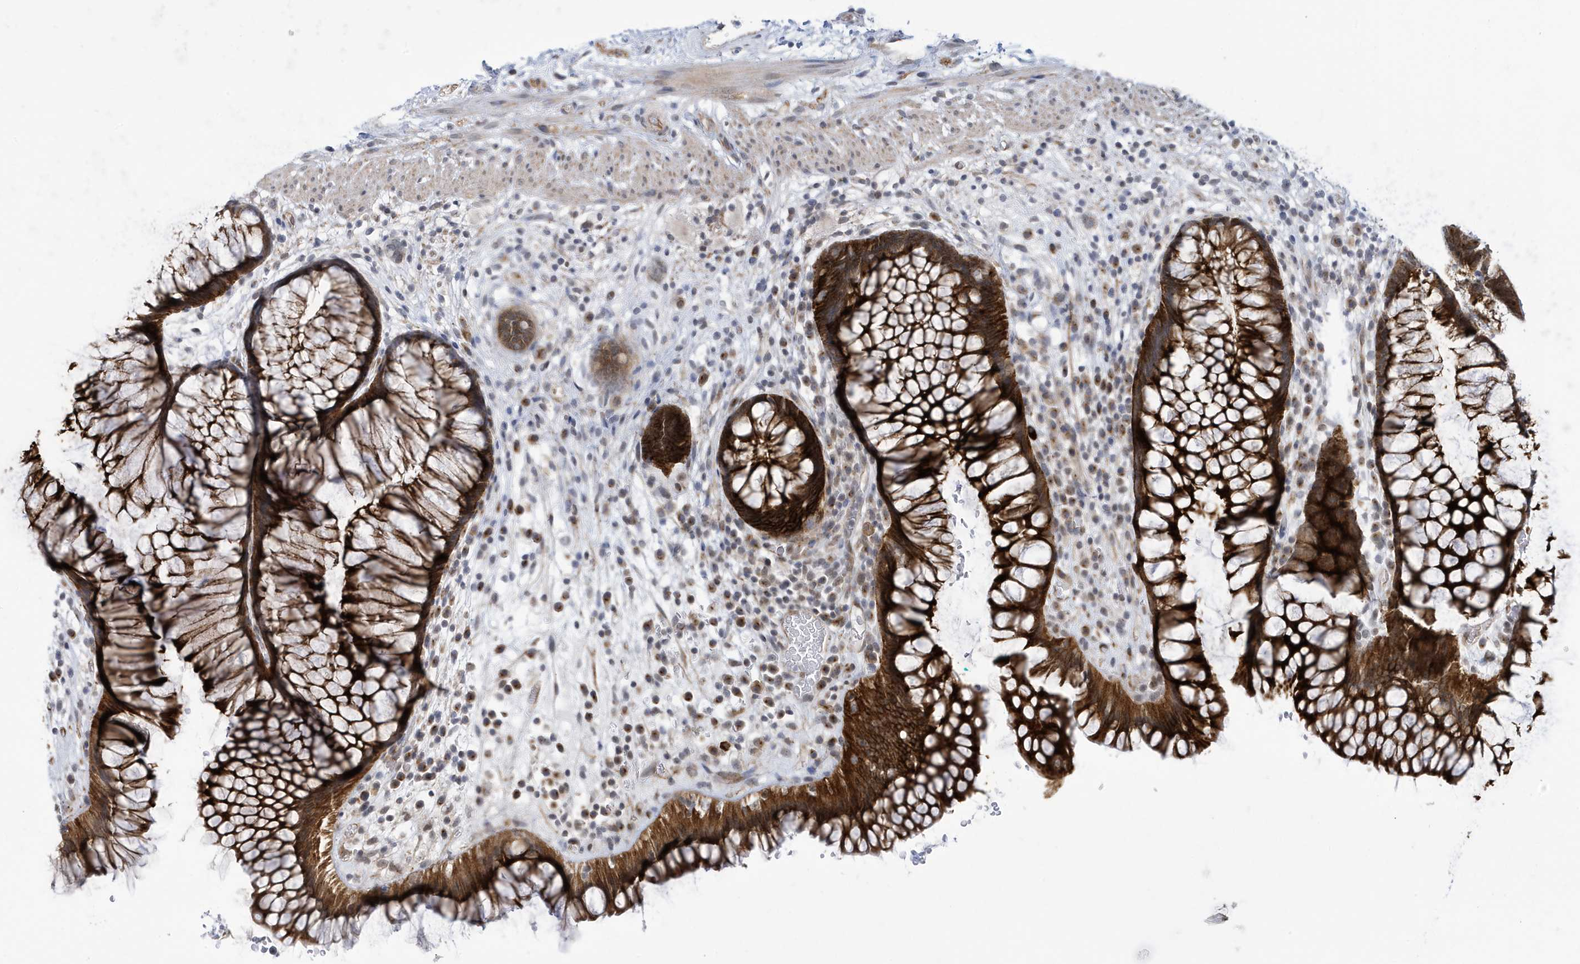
{"staining": {"intensity": "strong", "quantity": ">75%", "location": "cytoplasmic/membranous"}, "tissue": "rectum", "cell_type": "Glandular cells", "image_type": "normal", "snomed": [{"axis": "morphology", "description": "Normal tissue, NOS"}, {"axis": "topography", "description": "Rectum"}], "caption": "Strong cytoplasmic/membranous positivity for a protein is present in about >75% of glandular cells of normal rectum using immunohistochemistry.", "gene": "ZNF654", "patient": {"sex": "male", "age": 51}}